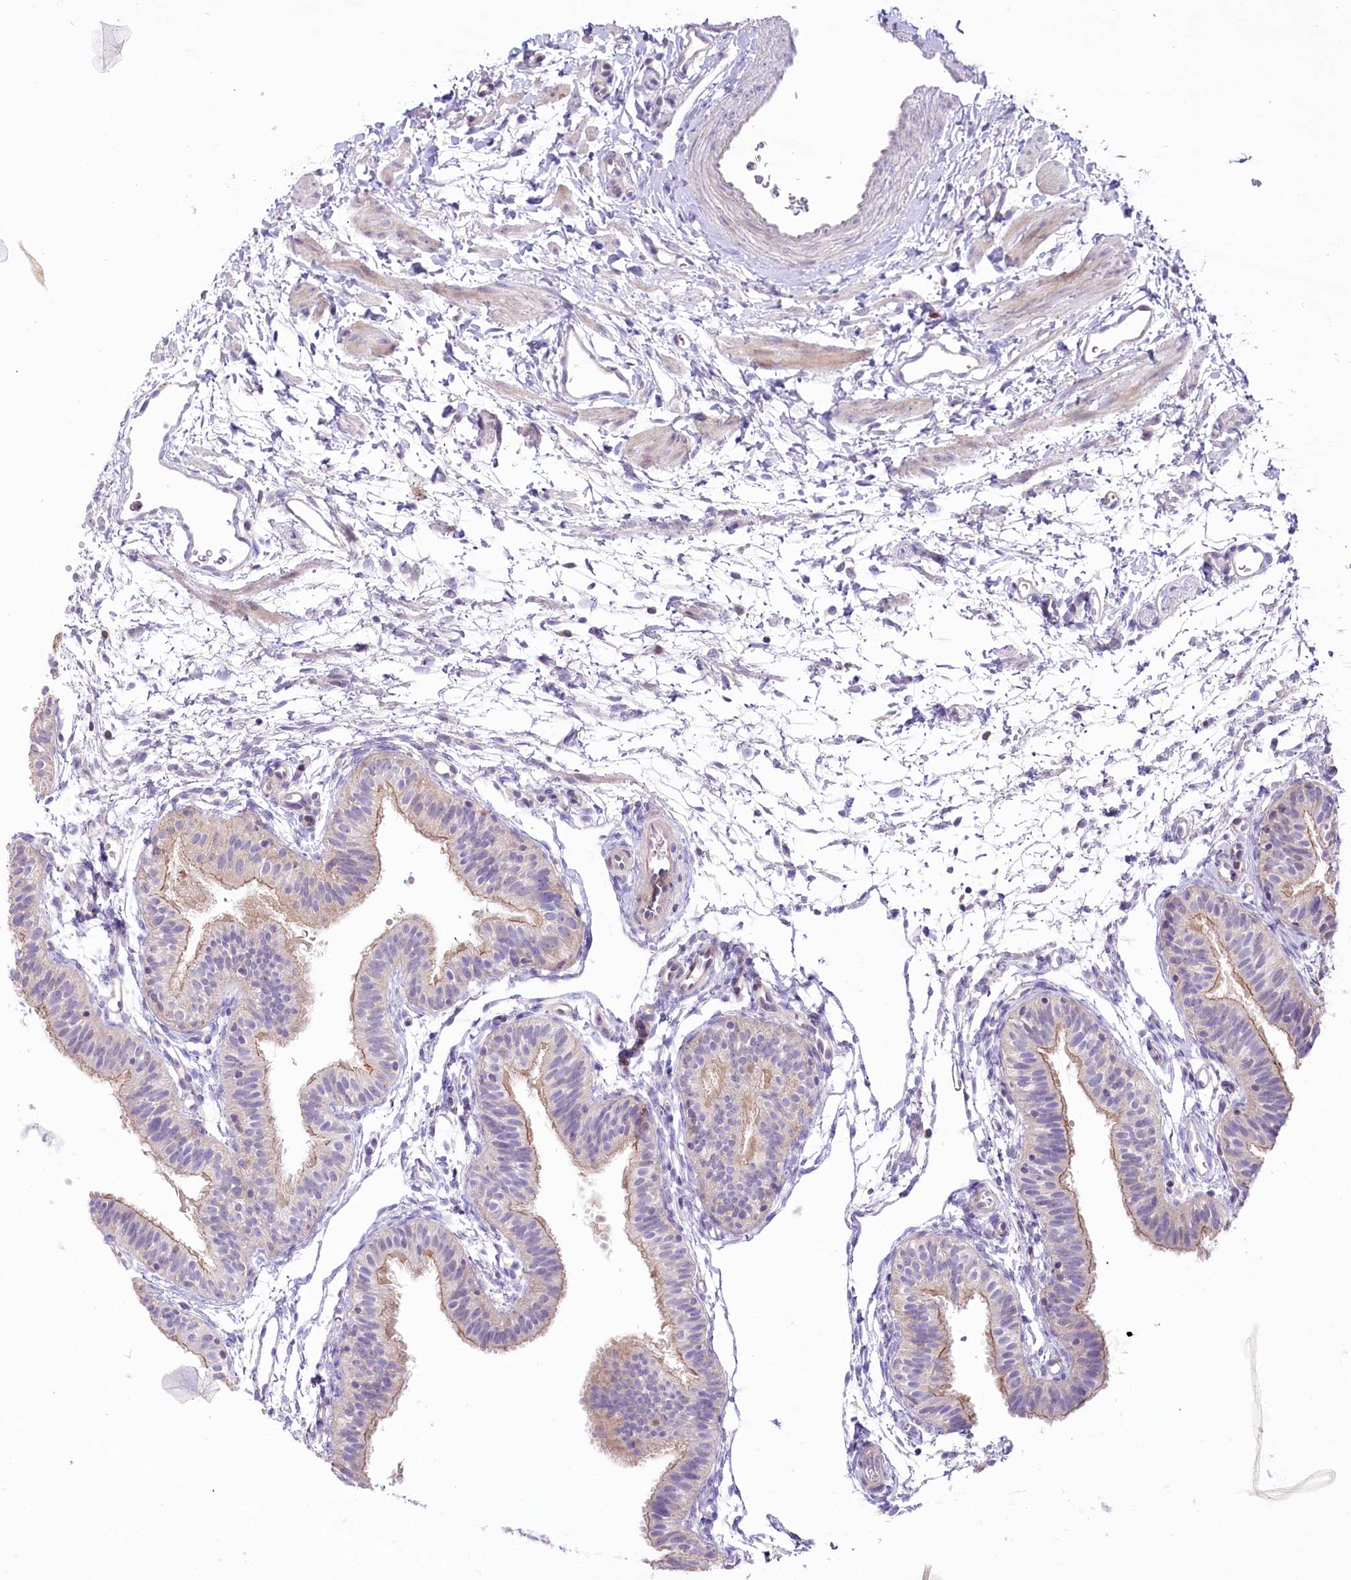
{"staining": {"intensity": "weak", "quantity": "25%-75%", "location": "cytoplasmic/membranous"}, "tissue": "fallopian tube", "cell_type": "Glandular cells", "image_type": "normal", "snomed": [{"axis": "morphology", "description": "Normal tissue, NOS"}, {"axis": "topography", "description": "Fallopian tube"}], "caption": "A high-resolution histopathology image shows immunohistochemistry staining of unremarkable fallopian tube, which reveals weak cytoplasmic/membranous staining in about 25%-75% of glandular cells.", "gene": "SLC6A11", "patient": {"sex": "female", "age": 35}}